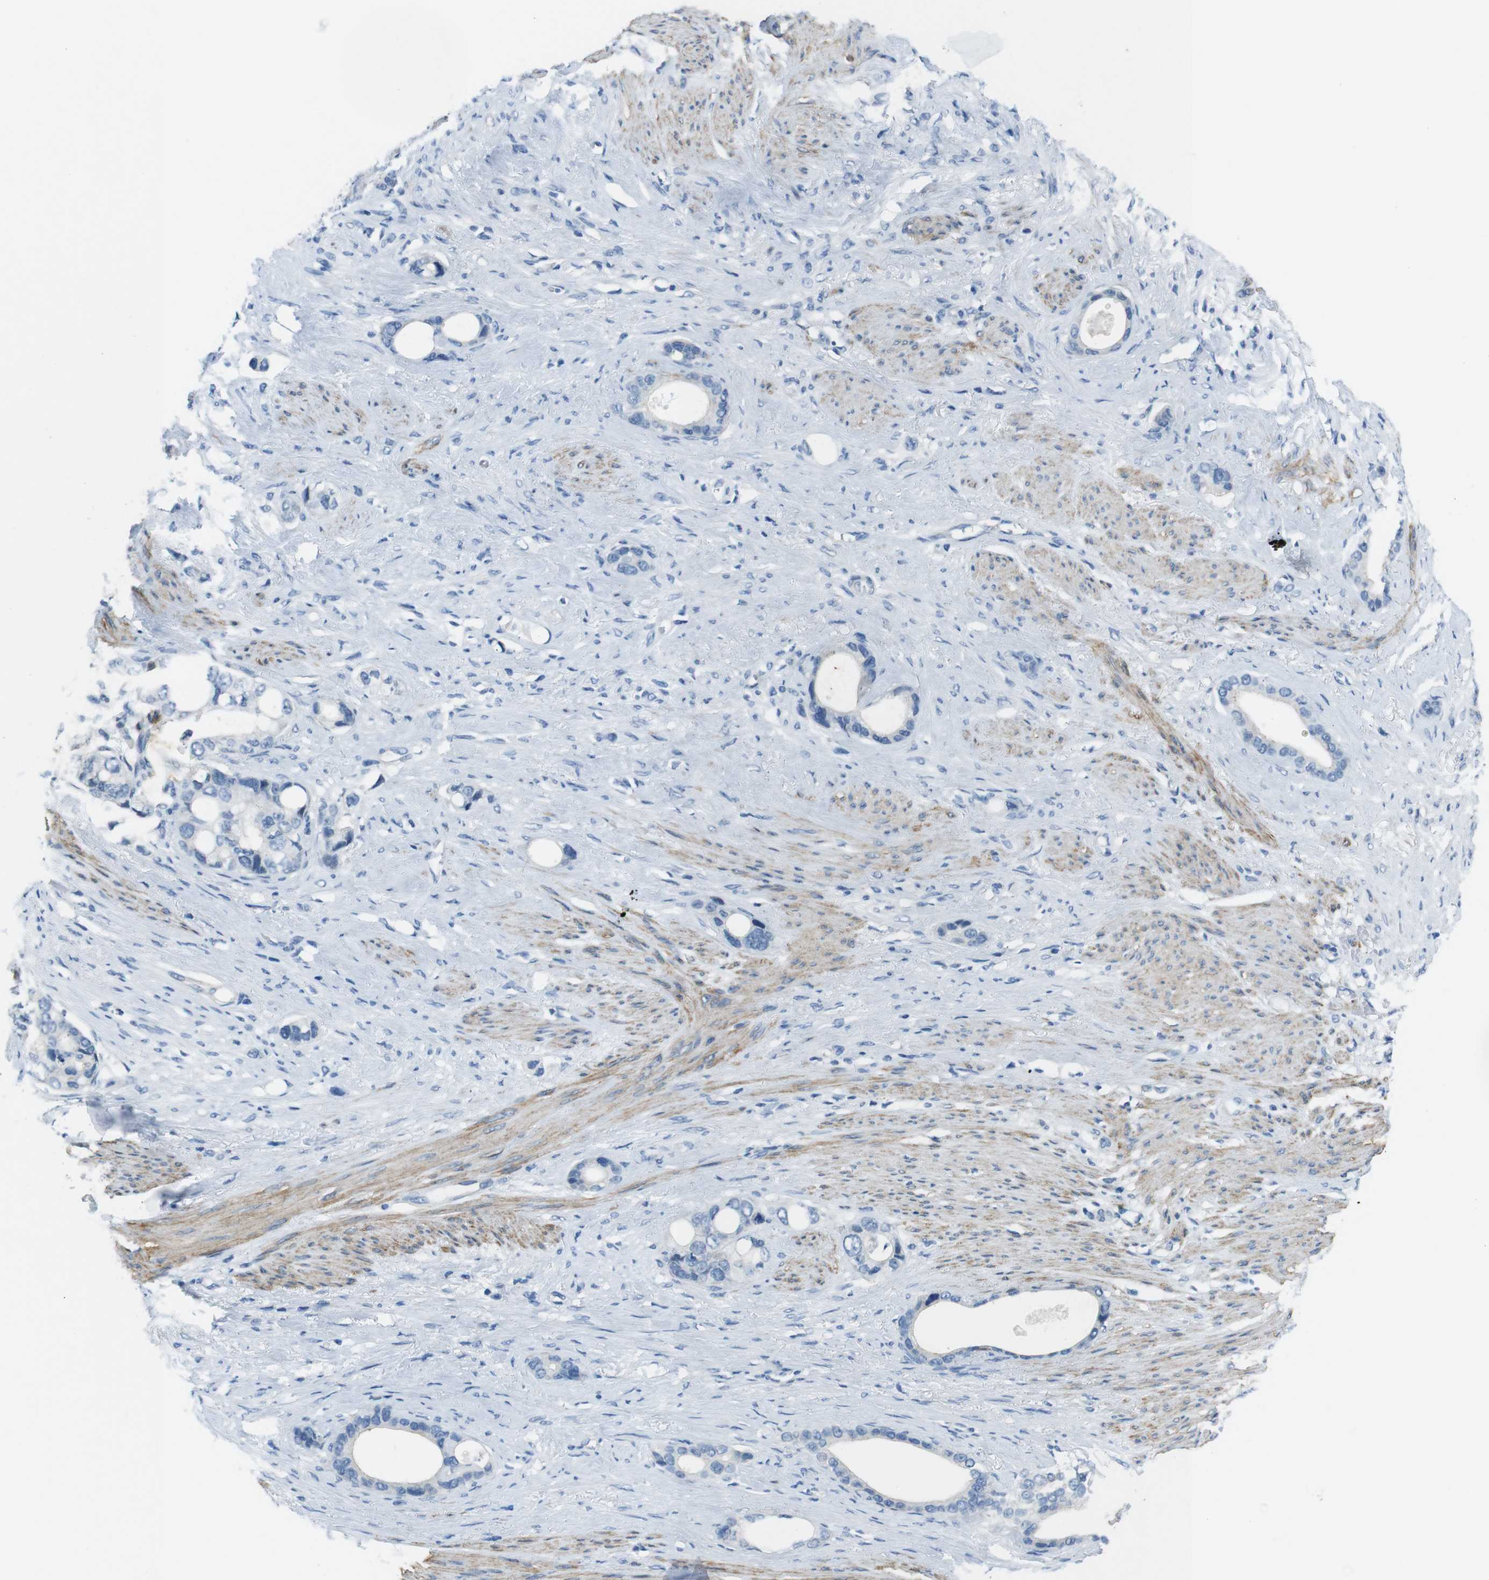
{"staining": {"intensity": "negative", "quantity": "none", "location": "none"}, "tissue": "stomach cancer", "cell_type": "Tumor cells", "image_type": "cancer", "snomed": [{"axis": "morphology", "description": "Adenocarcinoma, NOS"}, {"axis": "topography", "description": "Stomach"}], "caption": "Immunohistochemistry micrograph of neoplastic tissue: stomach cancer stained with DAB shows no significant protein expression in tumor cells.", "gene": "HRH2", "patient": {"sex": "female", "age": 75}}